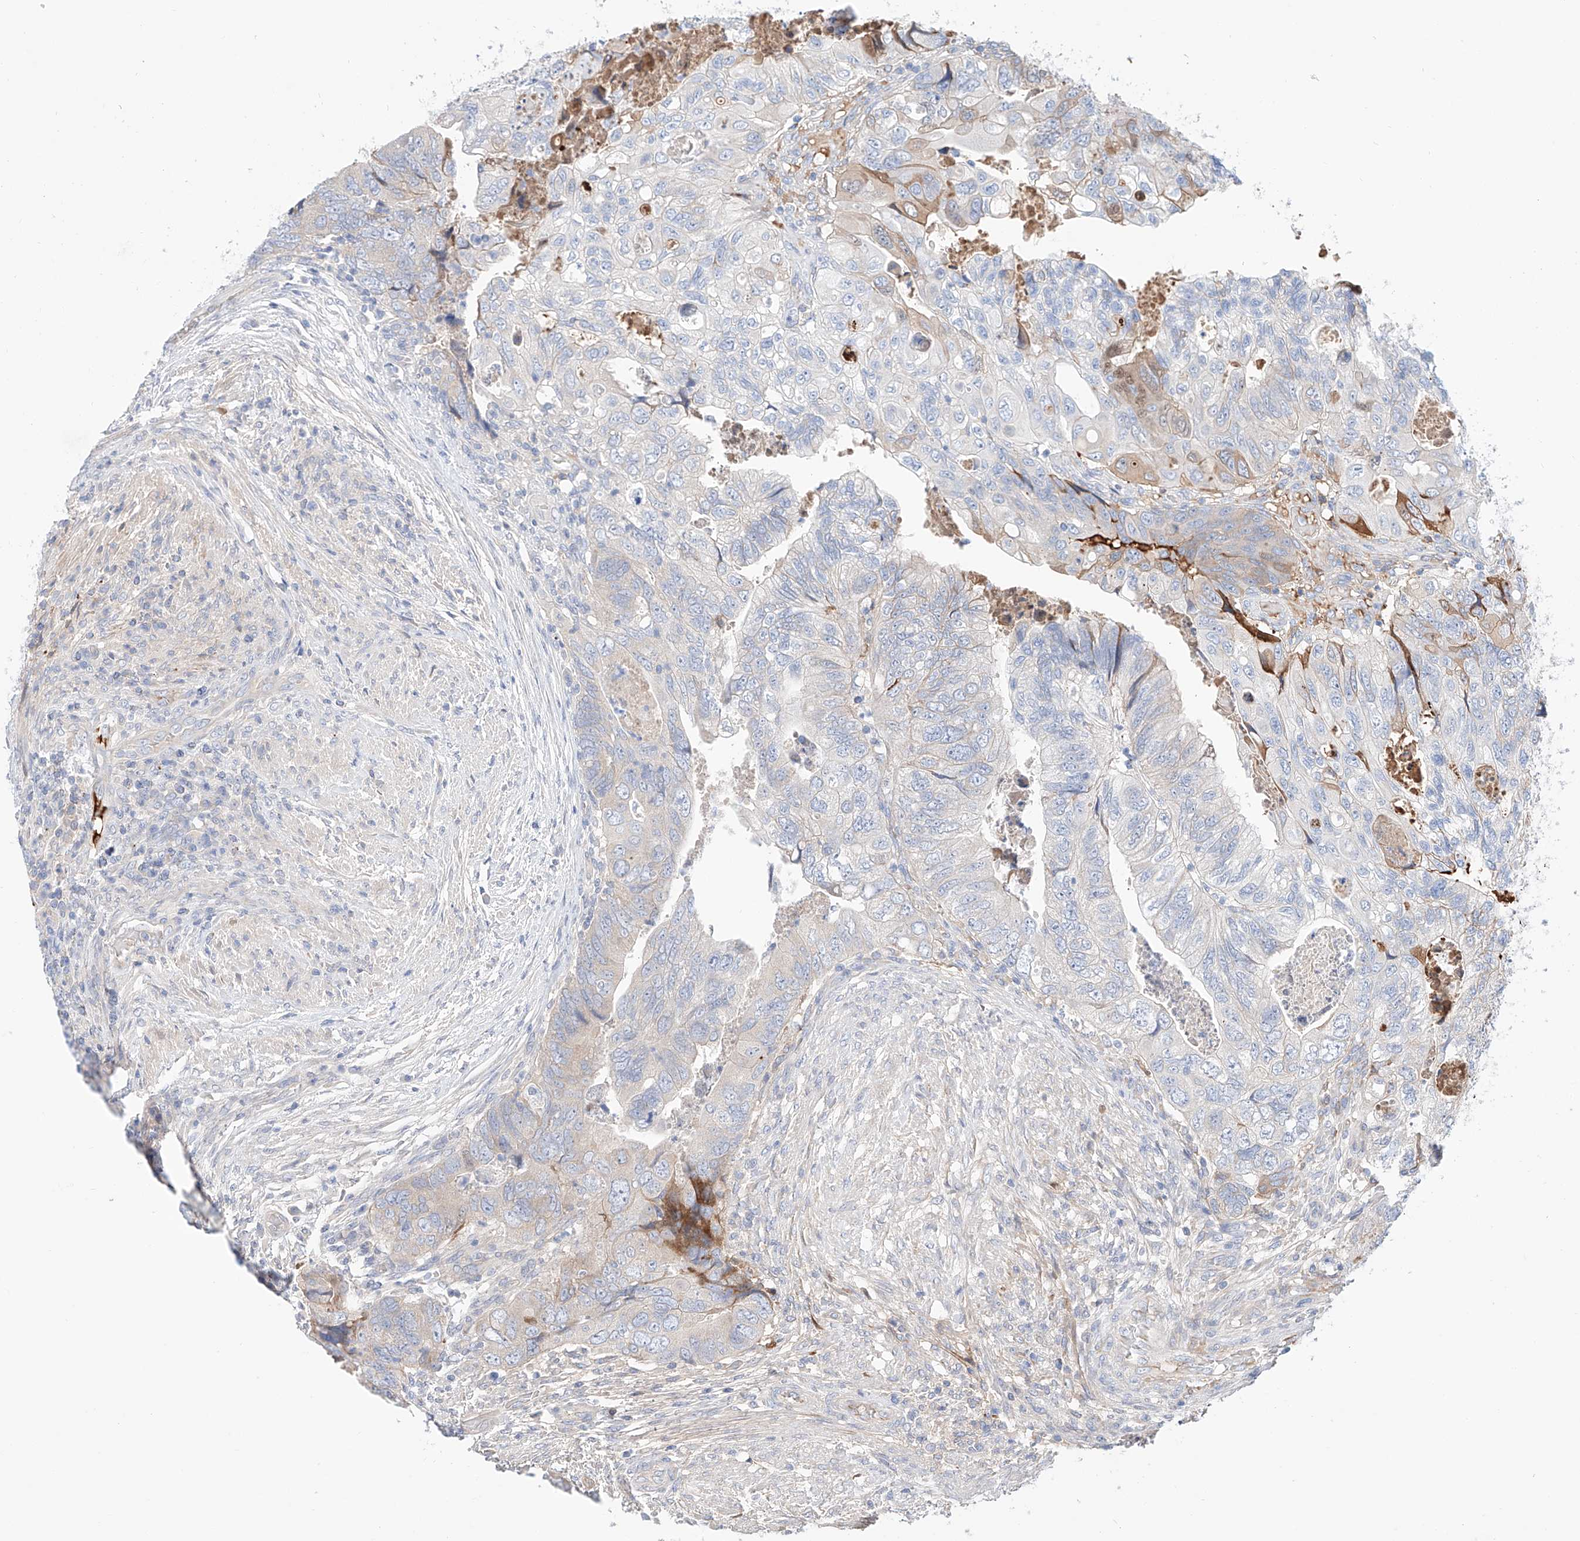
{"staining": {"intensity": "moderate", "quantity": "<25%", "location": "cytoplasmic/membranous"}, "tissue": "colorectal cancer", "cell_type": "Tumor cells", "image_type": "cancer", "snomed": [{"axis": "morphology", "description": "Adenocarcinoma, NOS"}, {"axis": "topography", "description": "Rectum"}], "caption": "Brown immunohistochemical staining in colorectal cancer (adenocarcinoma) displays moderate cytoplasmic/membranous positivity in about <25% of tumor cells. Using DAB (3,3'-diaminobenzidine) (brown) and hematoxylin (blue) stains, captured at high magnification using brightfield microscopy.", "gene": "PGGT1B", "patient": {"sex": "male", "age": 63}}